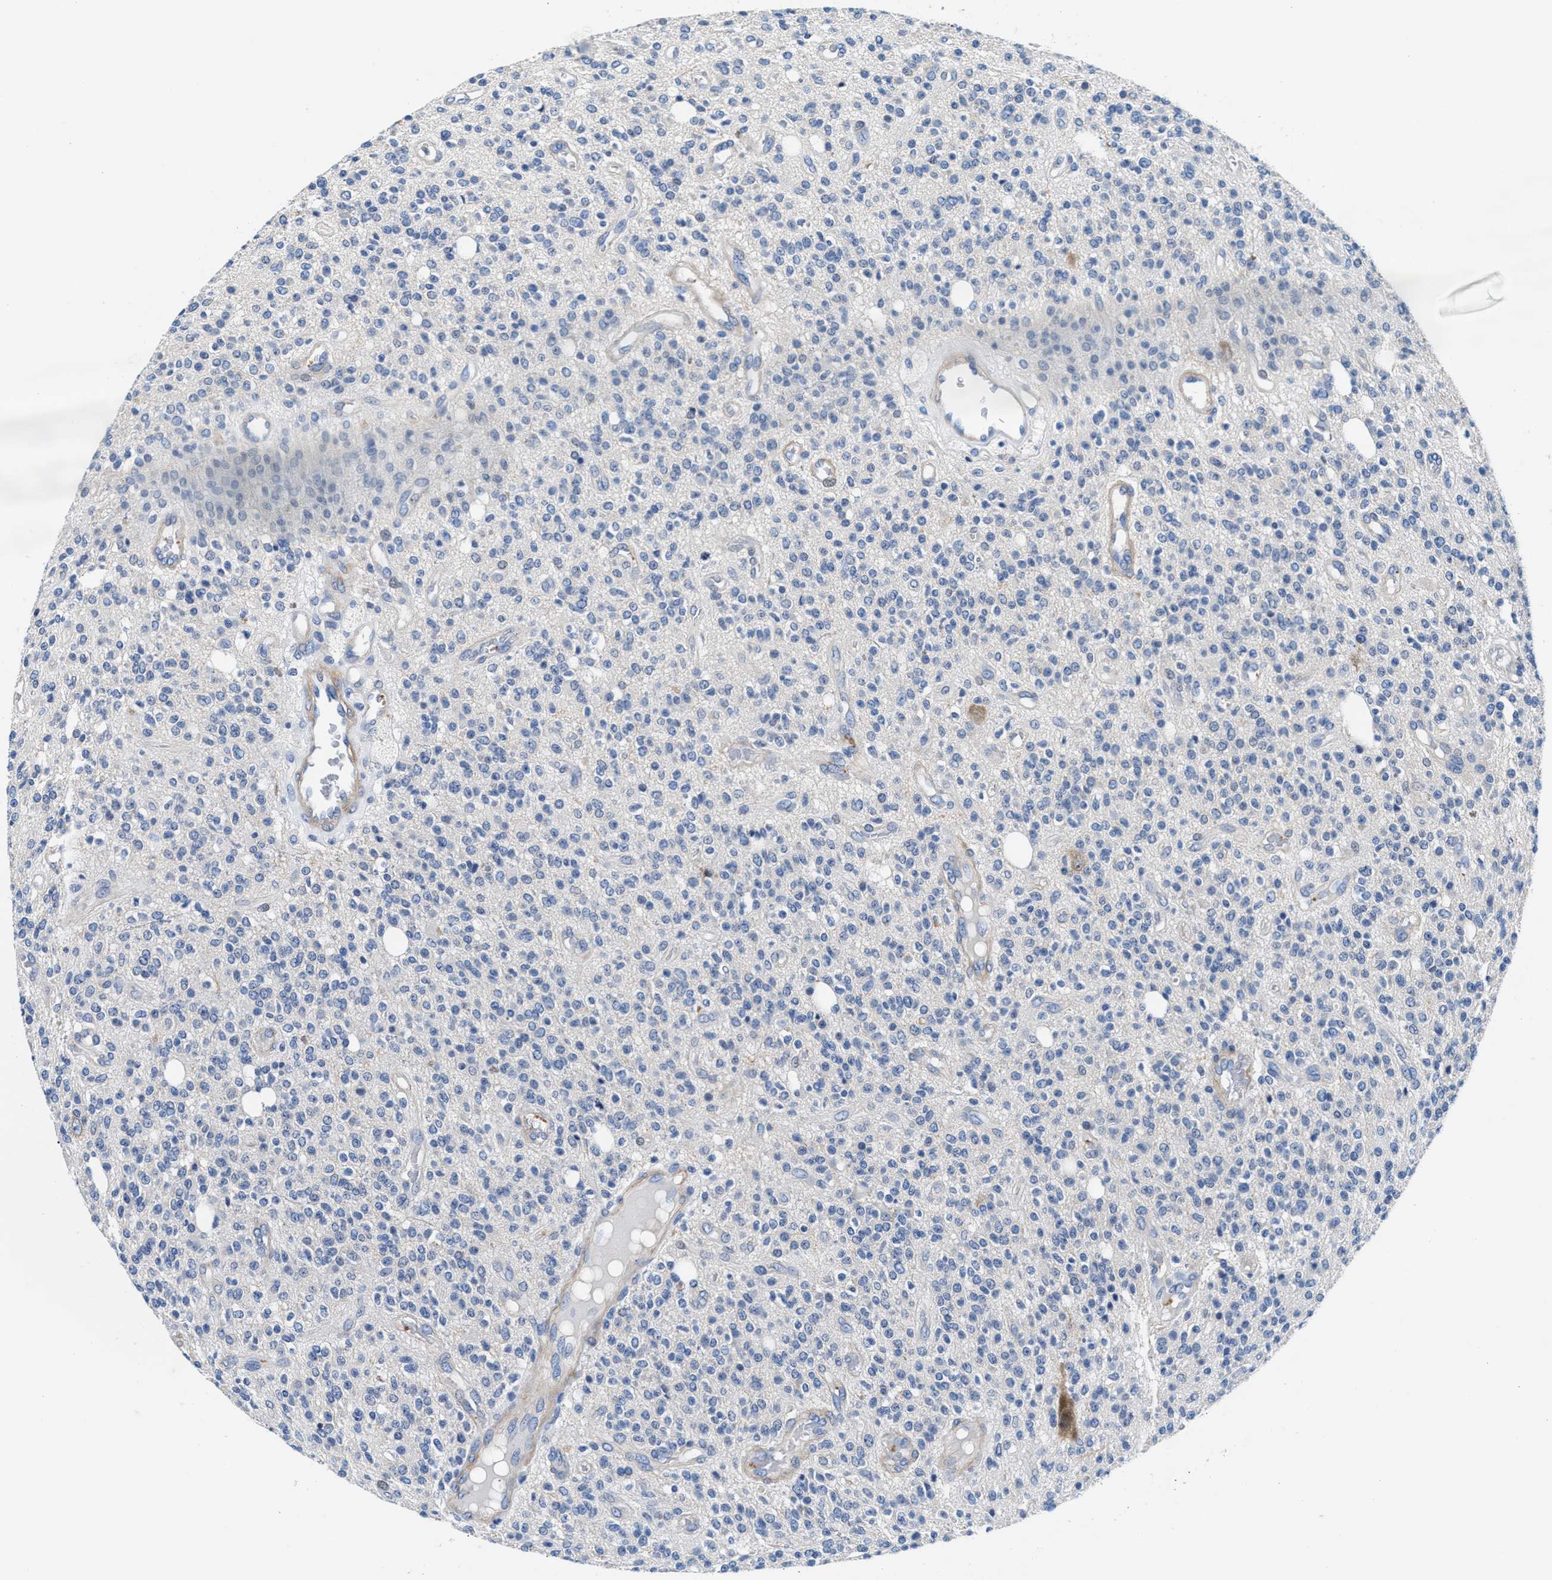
{"staining": {"intensity": "negative", "quantity": "none", "location": "none"}, "tissue": "glioma", "cell_type": "Tumor cells", "image_type": "cancer", "snomed": [{"axis": "morphology", "description": "Glioma, malignant, High grade"}, {"axis": "topography", "description": "Brain"}], "caption": "A high-resolution micrograph shows IHC staining of glioma, which exhibits no significant expression in tumor cells.", "gene": "PARG", "patient": {"sex": "male", "age": 34}}